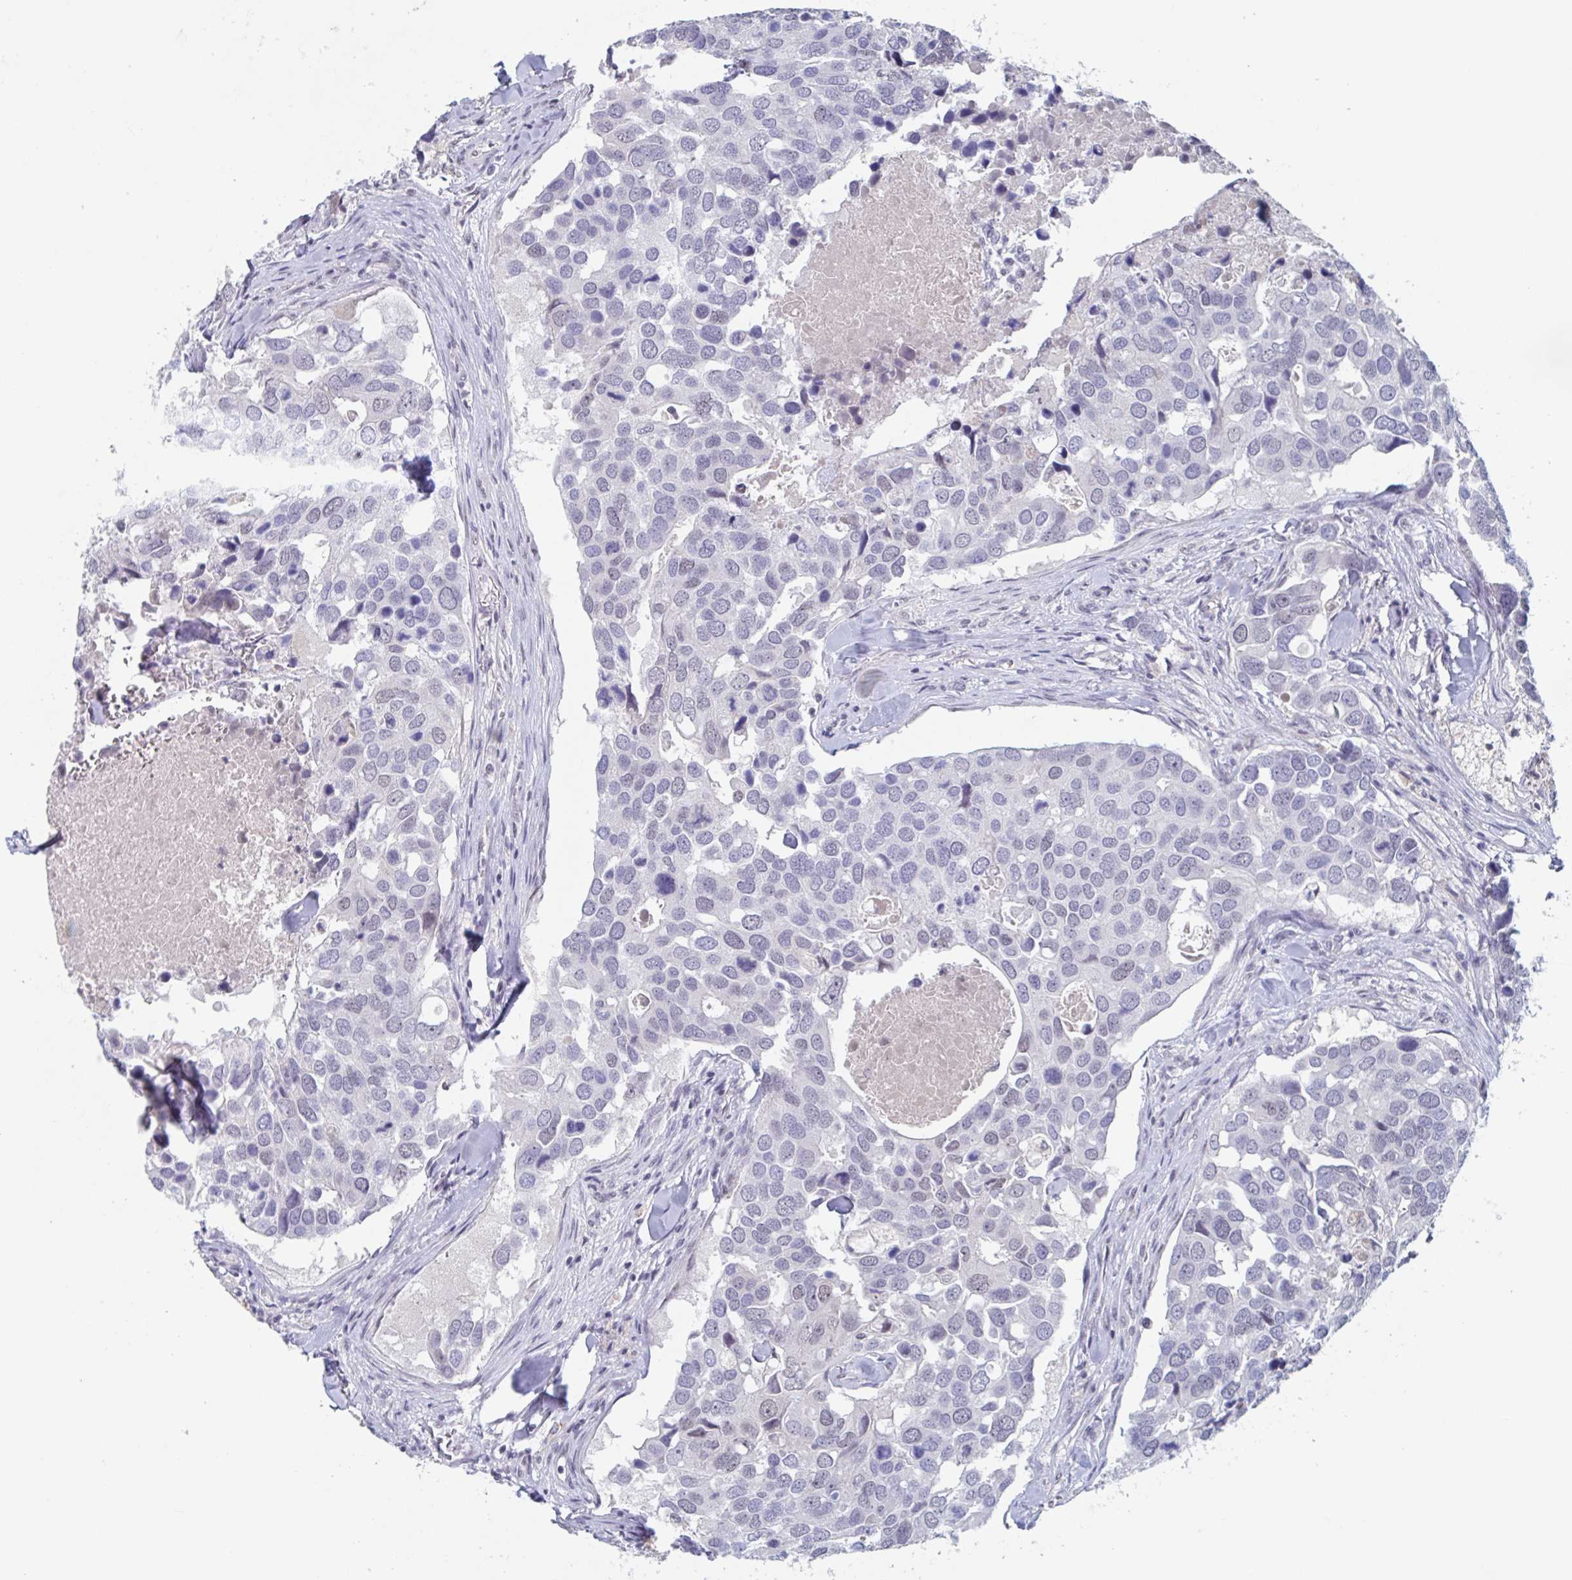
{"staining": {"intensity": "negative", "quantity": "none", "location": "none"}, "tissue": "breast cancer", "cell_type": "Tumor cells", "image_type": "cancer", "snomed": [{"axis": "morphology", "description": "Duct carcinoma"}, {"axis": "topography", "description": "Breast"}], "caption": "A high-resolution histopathology image shows immunohistochemistry (IHC) staining of breast invasive ductal carcinoma, which displays no significant staining in tumor cells.", "gene": "KDM4D", "patient": {"sex": "female", "age": 83}}